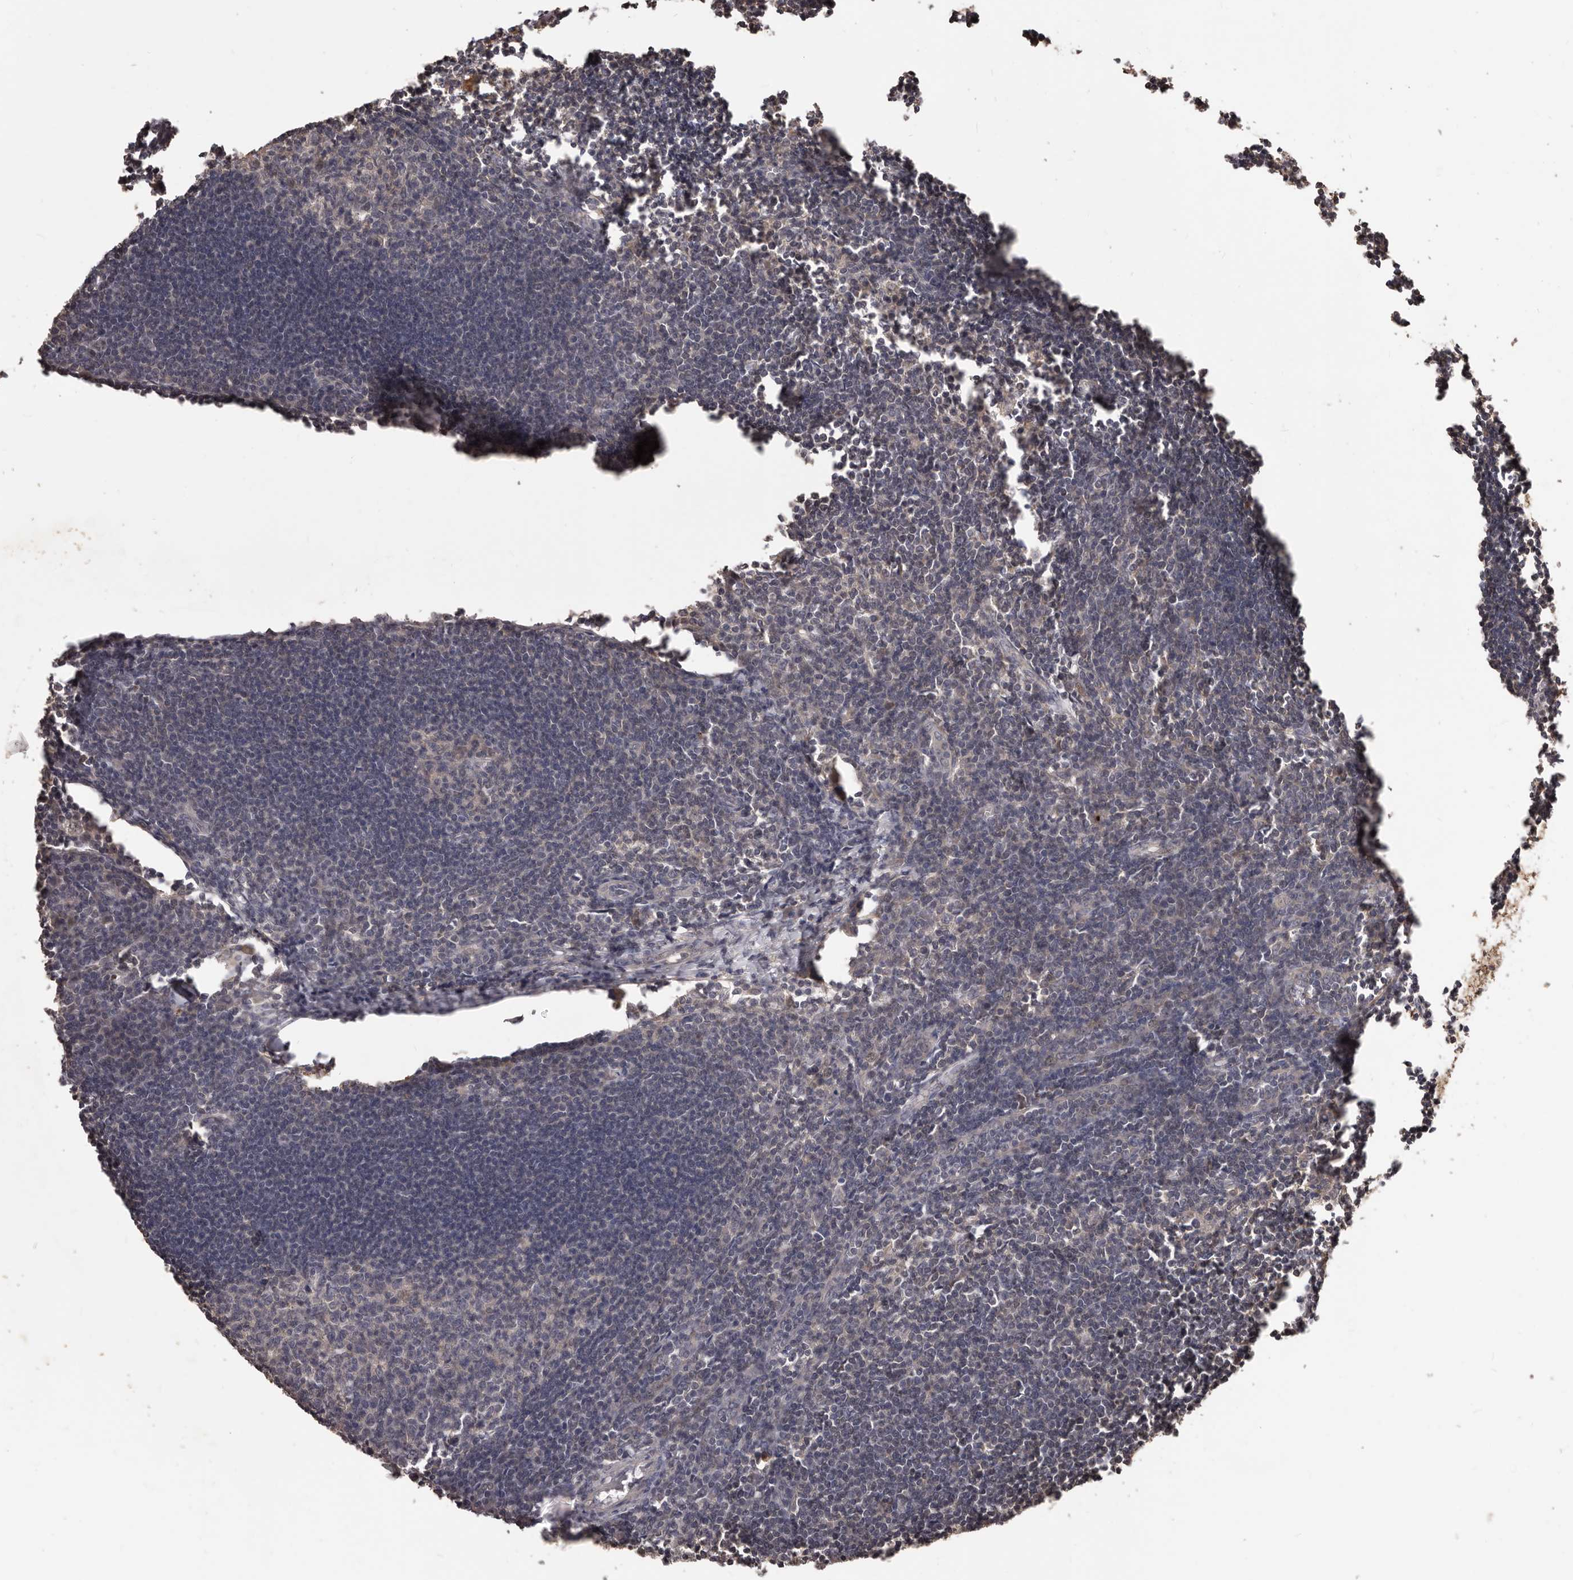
{"staining": {"intensity": "moderate", "quantity": "25%-75%", "location": "cytoplasmic/membranous"}, "tissue": "lymph node", "cell_type": "Germinal center cells", "image_type": "normal", "snomed": [{"axis": "morphology", "description": "Normal tissue, NOS"}, {"axis": "morphology", "description": "Malignant melanoma, Metastatic site"}, {"axis": "topography", "description": "Lymph node"}], "caption": "Immunohistochemical staining of benign human lymph node exhibits medium levels of moderate cytoplasmic/membranous staining in about 25%-75% of germinal center cells.", "gene": "MTO1", "patient": {"sex": "male", "age": 41}}